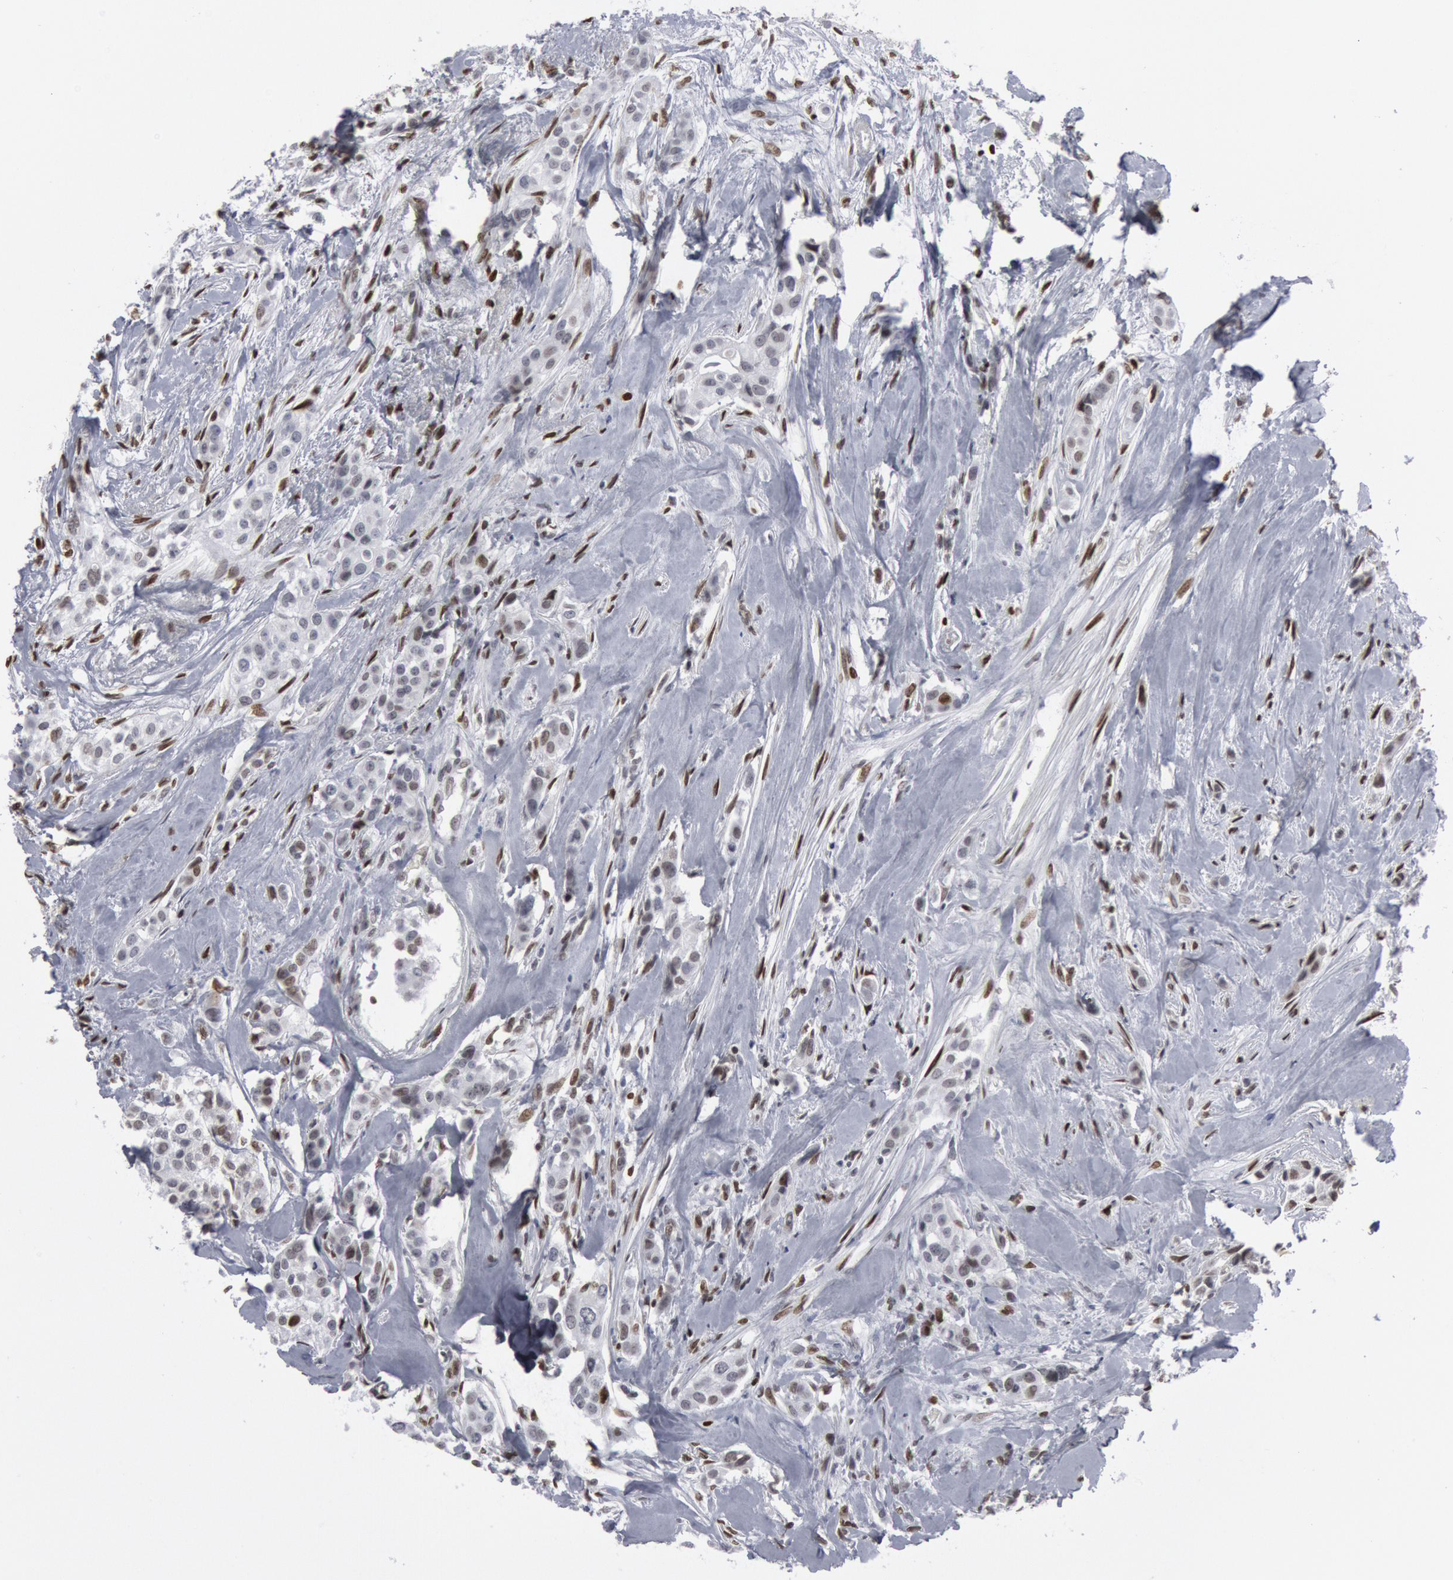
{"staining": {"intensity": "weak", "quantity": "<25%", "location": "nuclear"}, "tissue": "breast cancer", "cell_type": "Tumor cells", "image_type": "cancer", "snomed": [{"axis": "morphology", "description": "Duct carcinoma"}, {"axis": "topography", "description": "Breast"}], "caption": "Tumor cells are negative for brown protein staining in breast invasive ductal carcinoma.", "gene": "MECP2", "patient": {"sex": "female", "age": 45}}